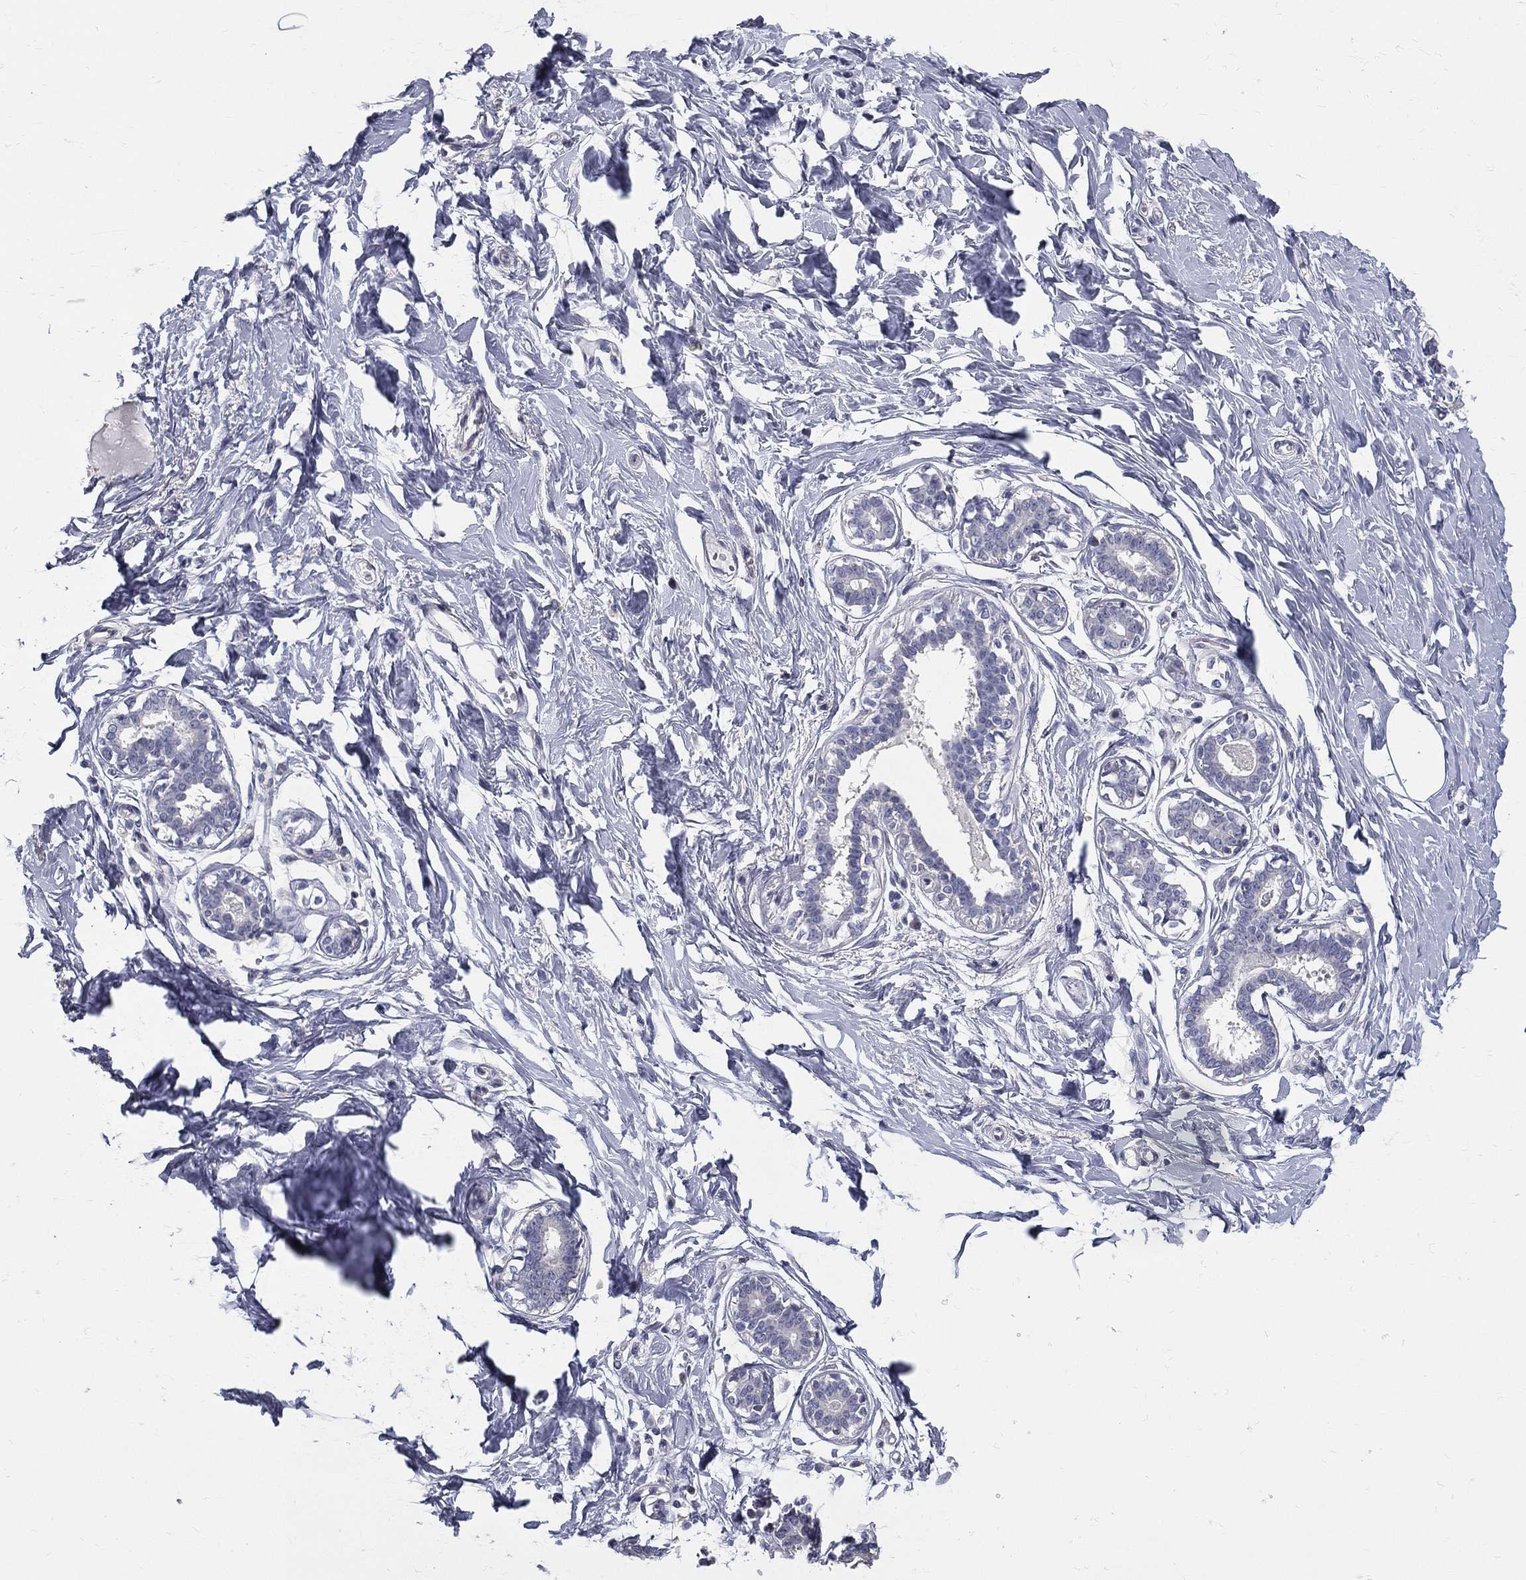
{"staining": {"intensity": "negative", "quantity": "none", "location": "none"}, "tissue": "breast", "cell_type": "Adipocytes", "image_type": "normal", "snomed": [{"axis": "morphology", "description": "Normal tissue, NOS"}, {"axis": "morphology", "description": "Lobular carcinoma, in situ"}, {"axis": "topography", "description": "Breast"}], "caption": "The photomicrograph shows no staining of adipocytes in benign breast.", "gene": "ETNPPL", "patient": {"sex": "female", "age": 35}}